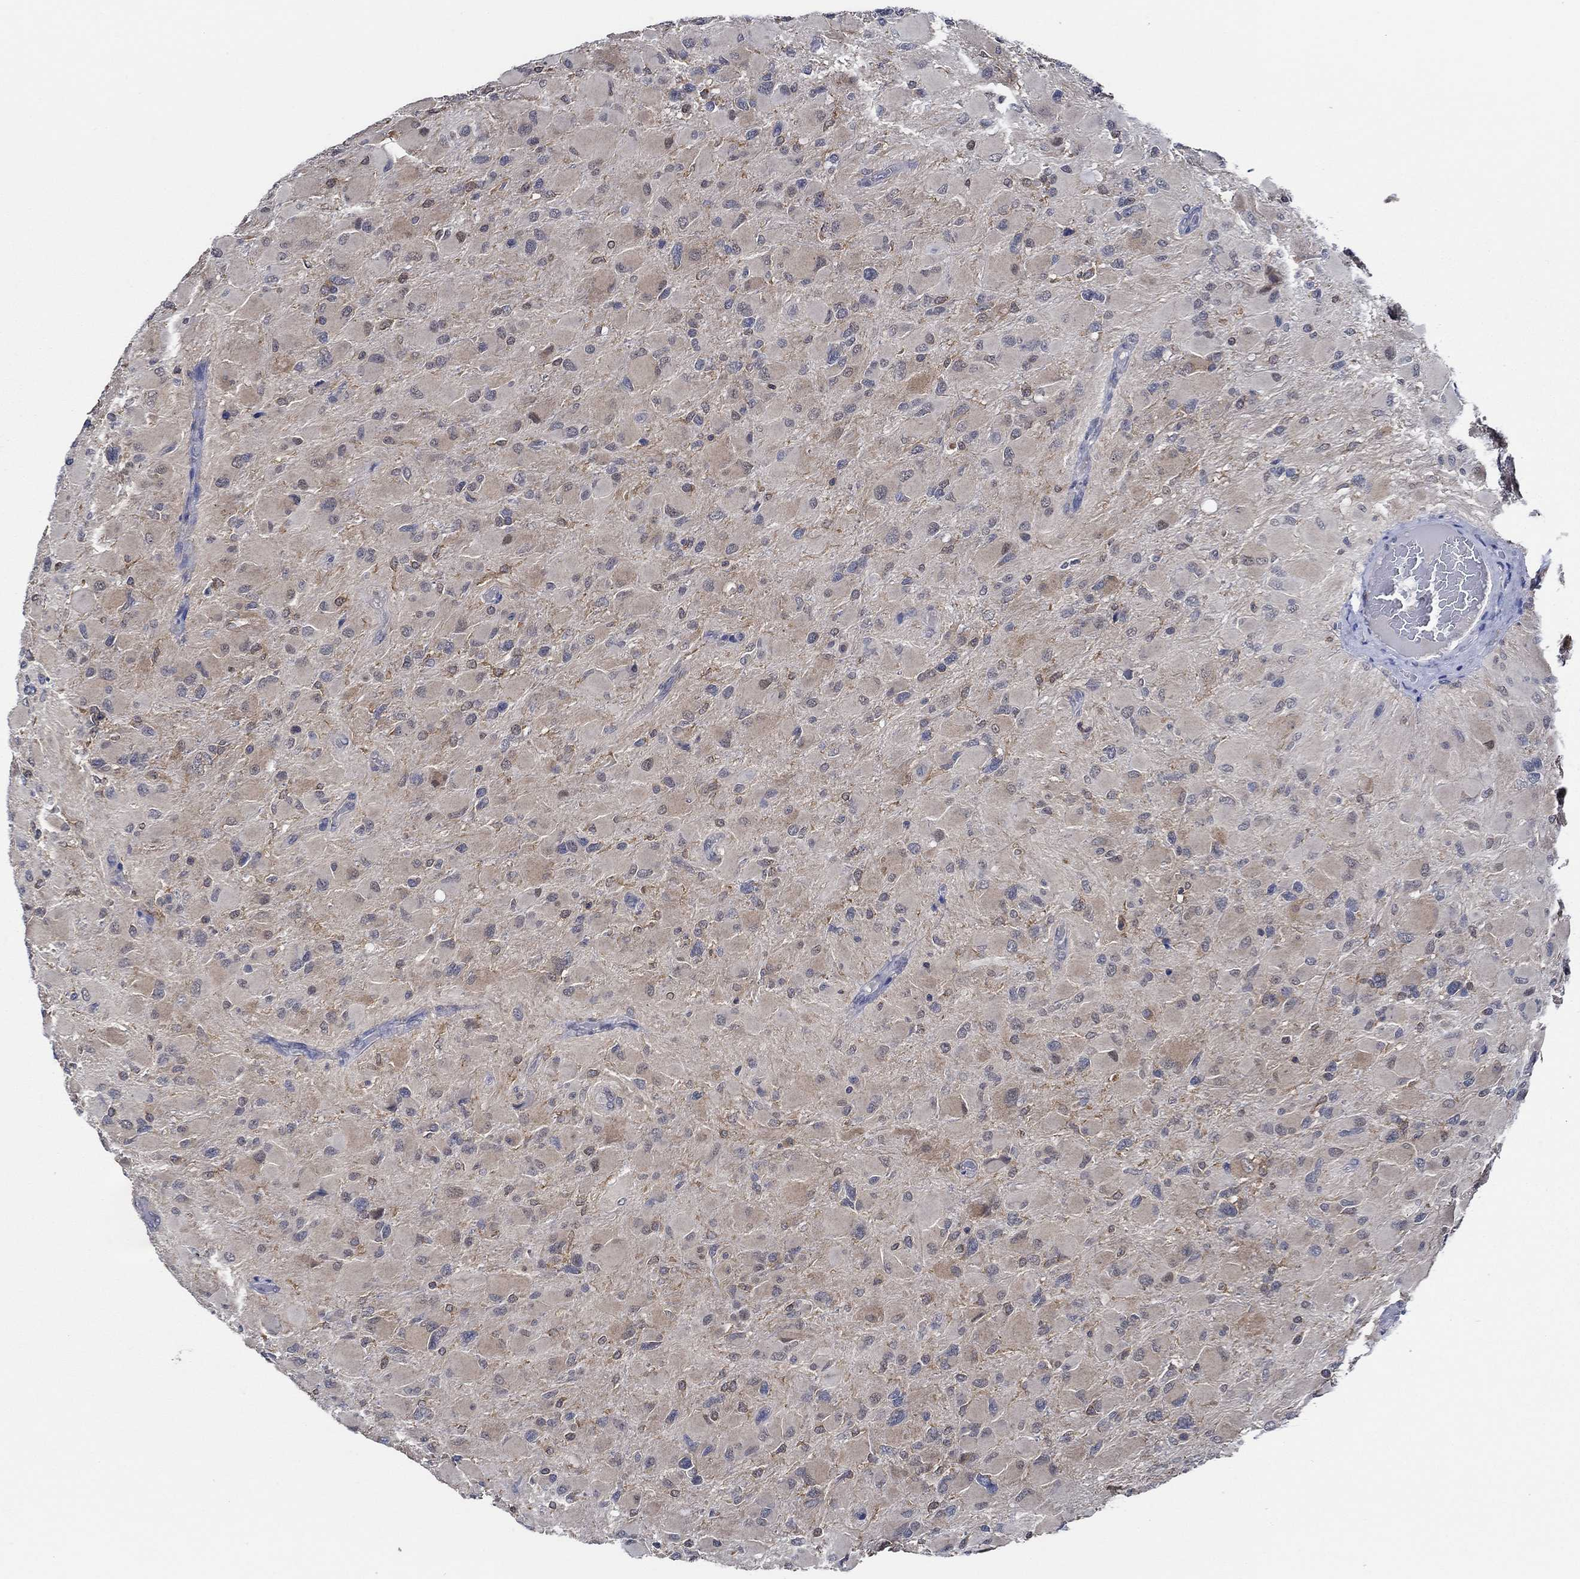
{"staining": {"intensity": "negative", "quantity": "none", "location": "none"}, "tissue": "glioma", "cell_type": "Tumor cells", "image_type": "cancer", "snomed": [{"axis": "morphology", "description": "Glioma, malignant, High grade"}, {"axis": "topography", "description": "Cerebral cortex"}], "caption": "A high-resolution histopathology image shows immunohistochemistry staining of glioma, which exhibits no significant staining in tumor cells. (Immunohistochemistry, brightfield microscopy, high magnification).", "gene": "DACT1", "patient": {"sex": "female", "age": 36}}